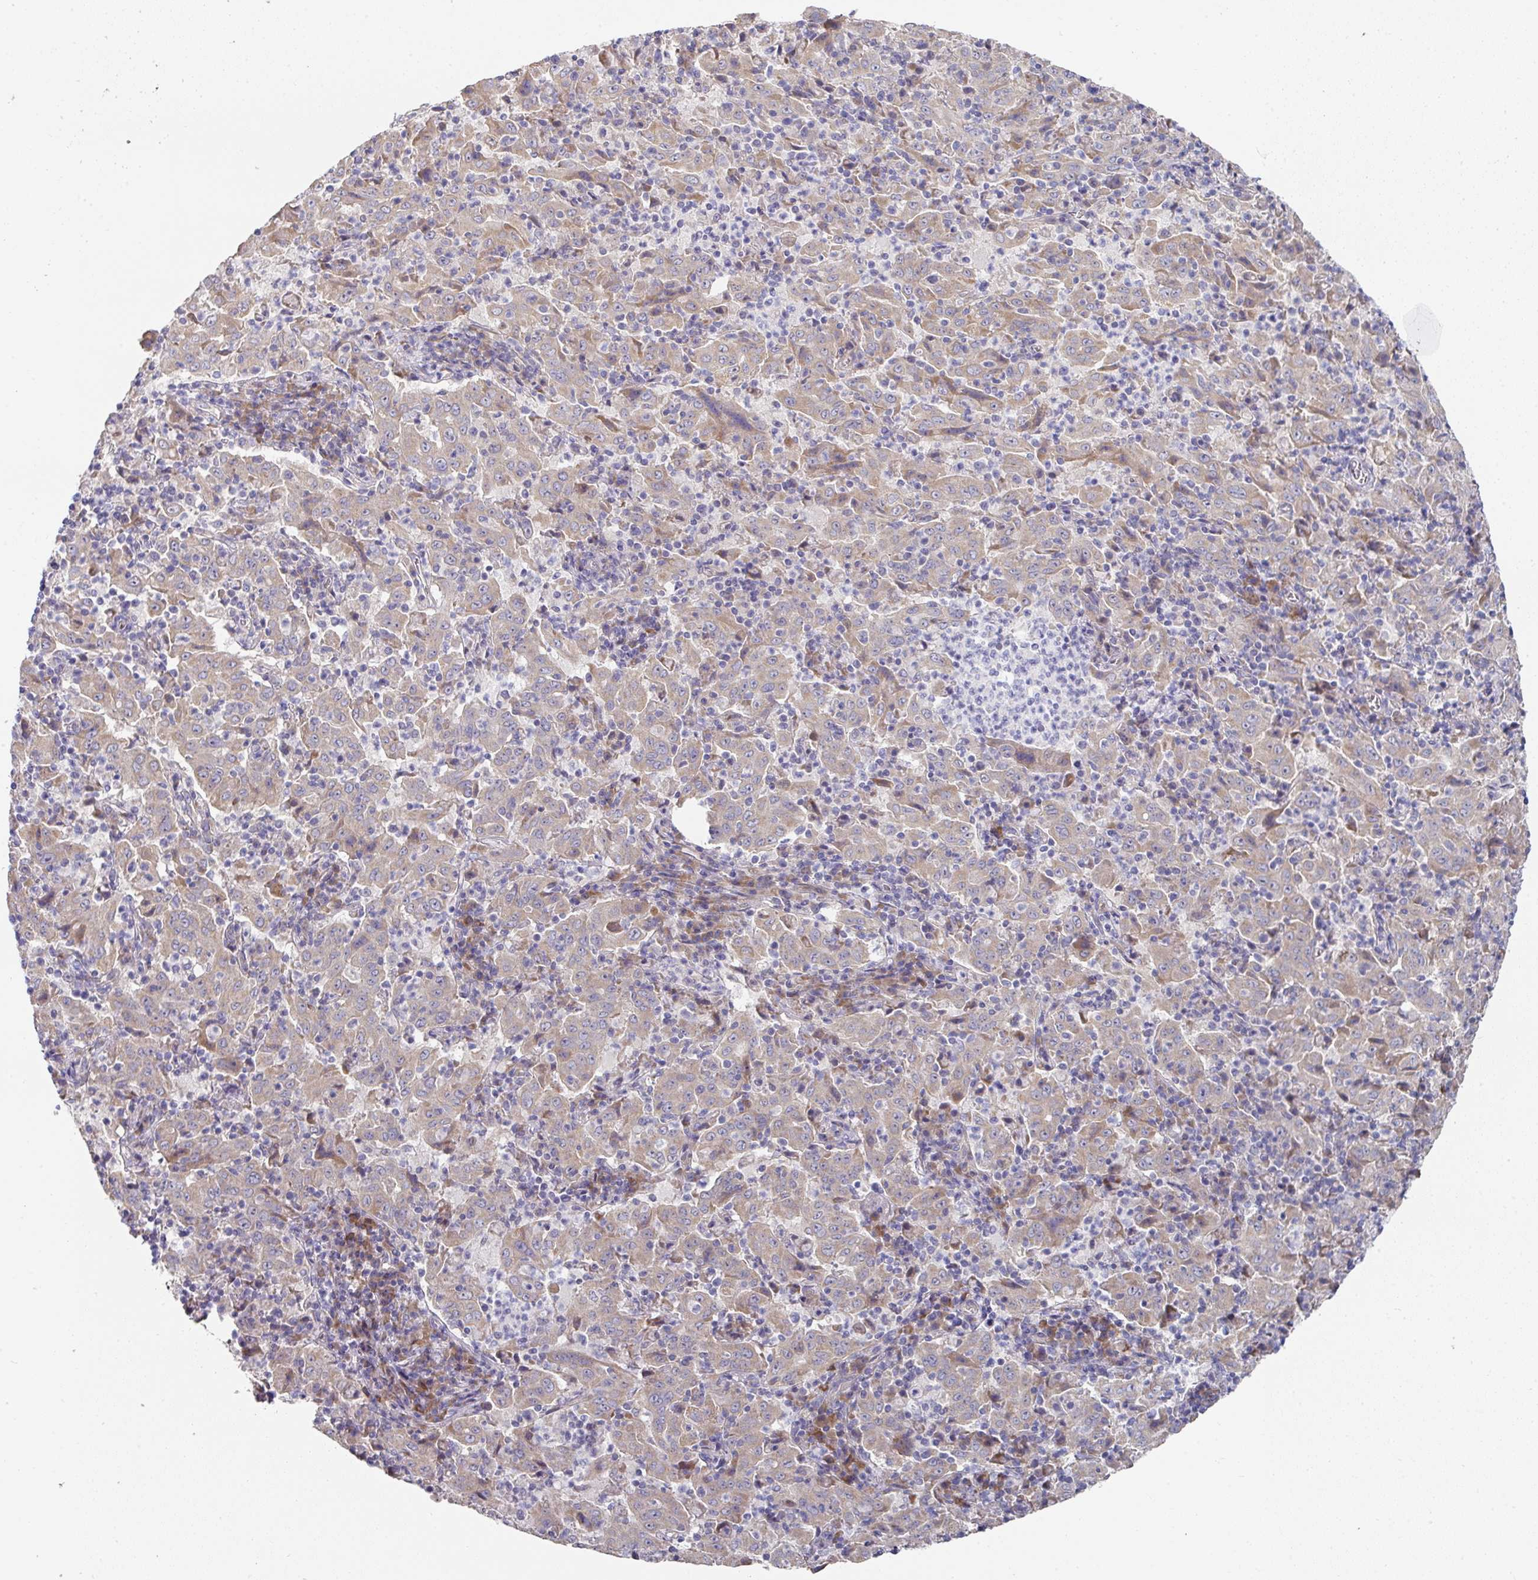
{"staining": {"intensity": "moderate", "quantity": ">75%", "location": "cytoplasmic/membranous"}, "tissue": "pancreatic cancer", "cell_type": "Tumor cells", "image_type": "cancer", "snomed": [{"axis": "morphology", "description": "Adenocarcinoma, NOS"}, {"axis": "topography", "description": "Pancreas"}], "caption": "Immunohistochemical staining of human adenocarcinoma (pancreatic) shows medium levels of moderate cytoplasmic/membranous staining in about >75% of tumor cells.", "gene": "PYROXD2", "patient": {"sex": "male", "age": 63}}